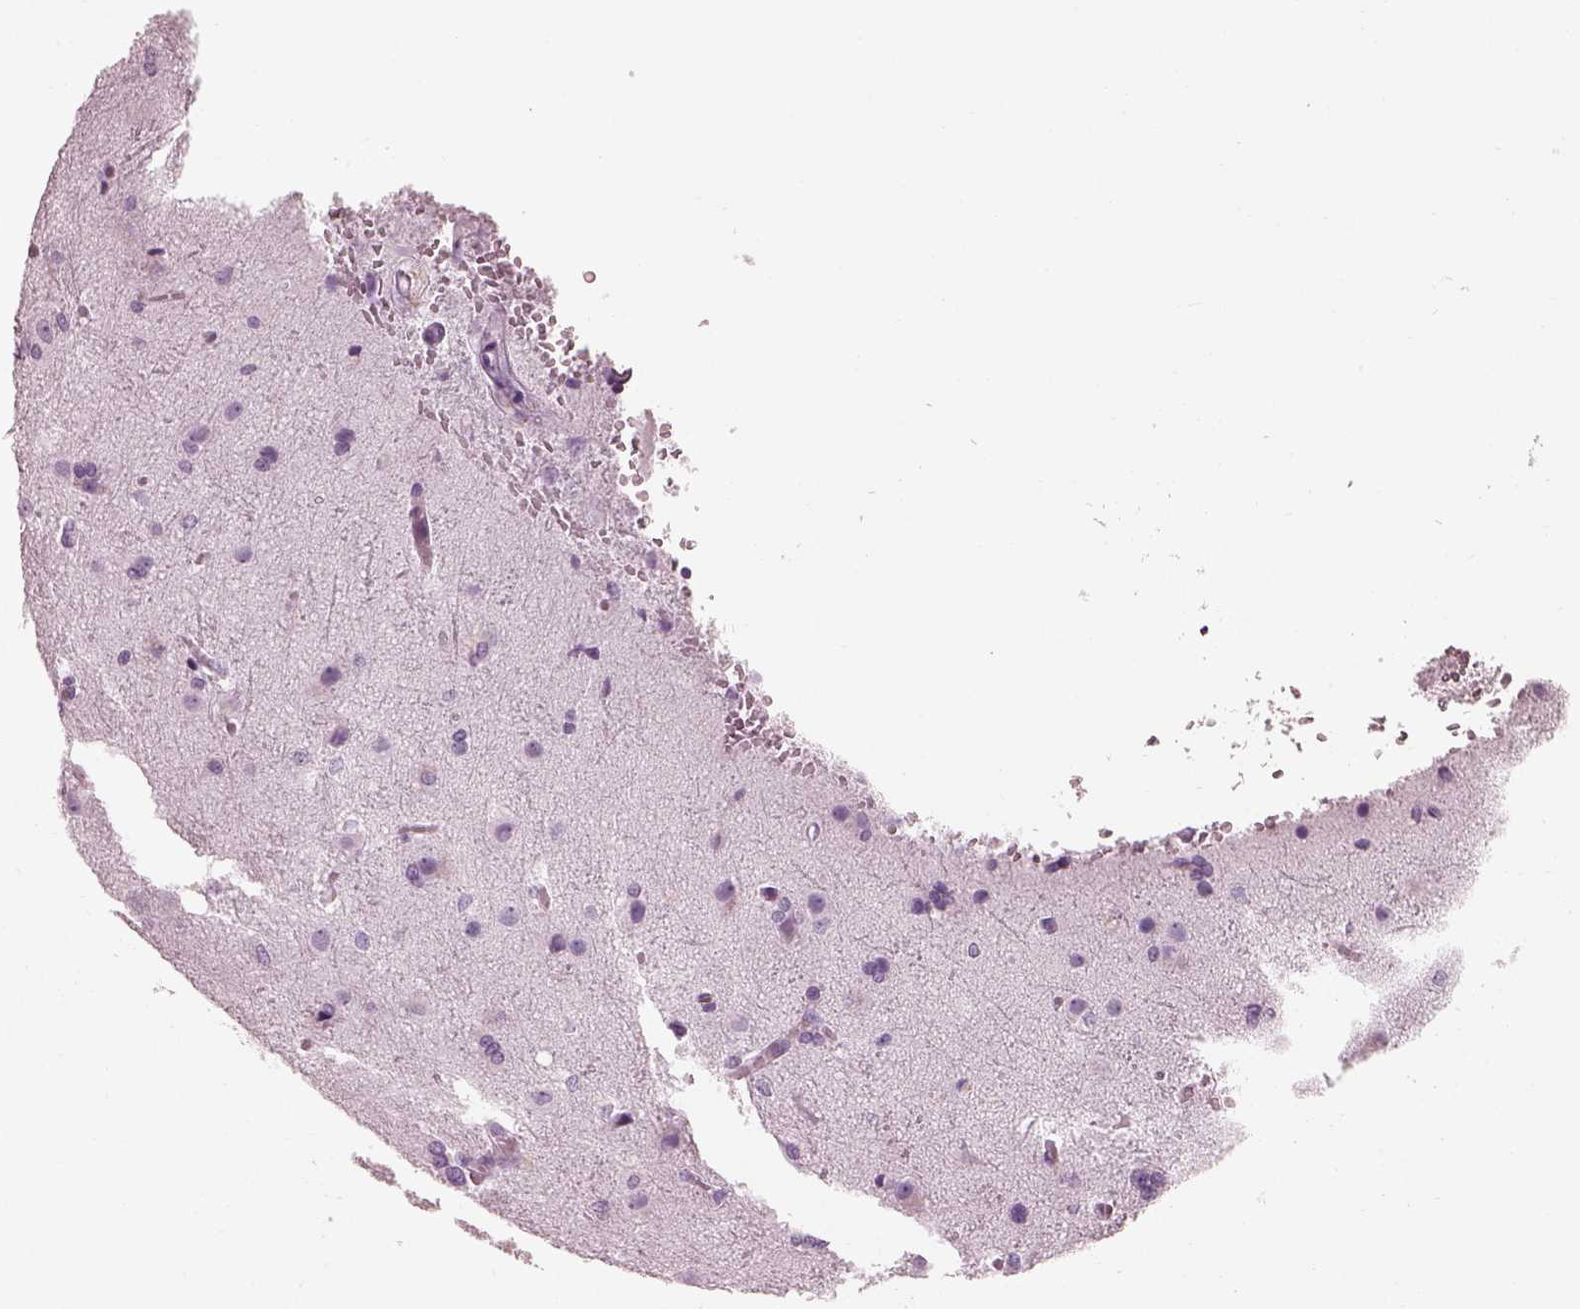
{"staining": {"intensity": "negative", "quantity": "none", "location": "none"}, "tissue": "glioma", "cell_type": "Tumor cells", "image_type": "cancer", "snomed": [{"axis": "morphology", "description": "Glioma, malignant, High grade"}, {"axis": "topography", "description": "Brain"}], "caption": "IHC micrograph of neoplastic tissue: human glioma stained with DAB (3,3'-diaminobenzidine) demonstrates no significant protein positivity in tumor cells.", "gene": "TCHHL1", "patient": {"sex": "male", "age": 68}}